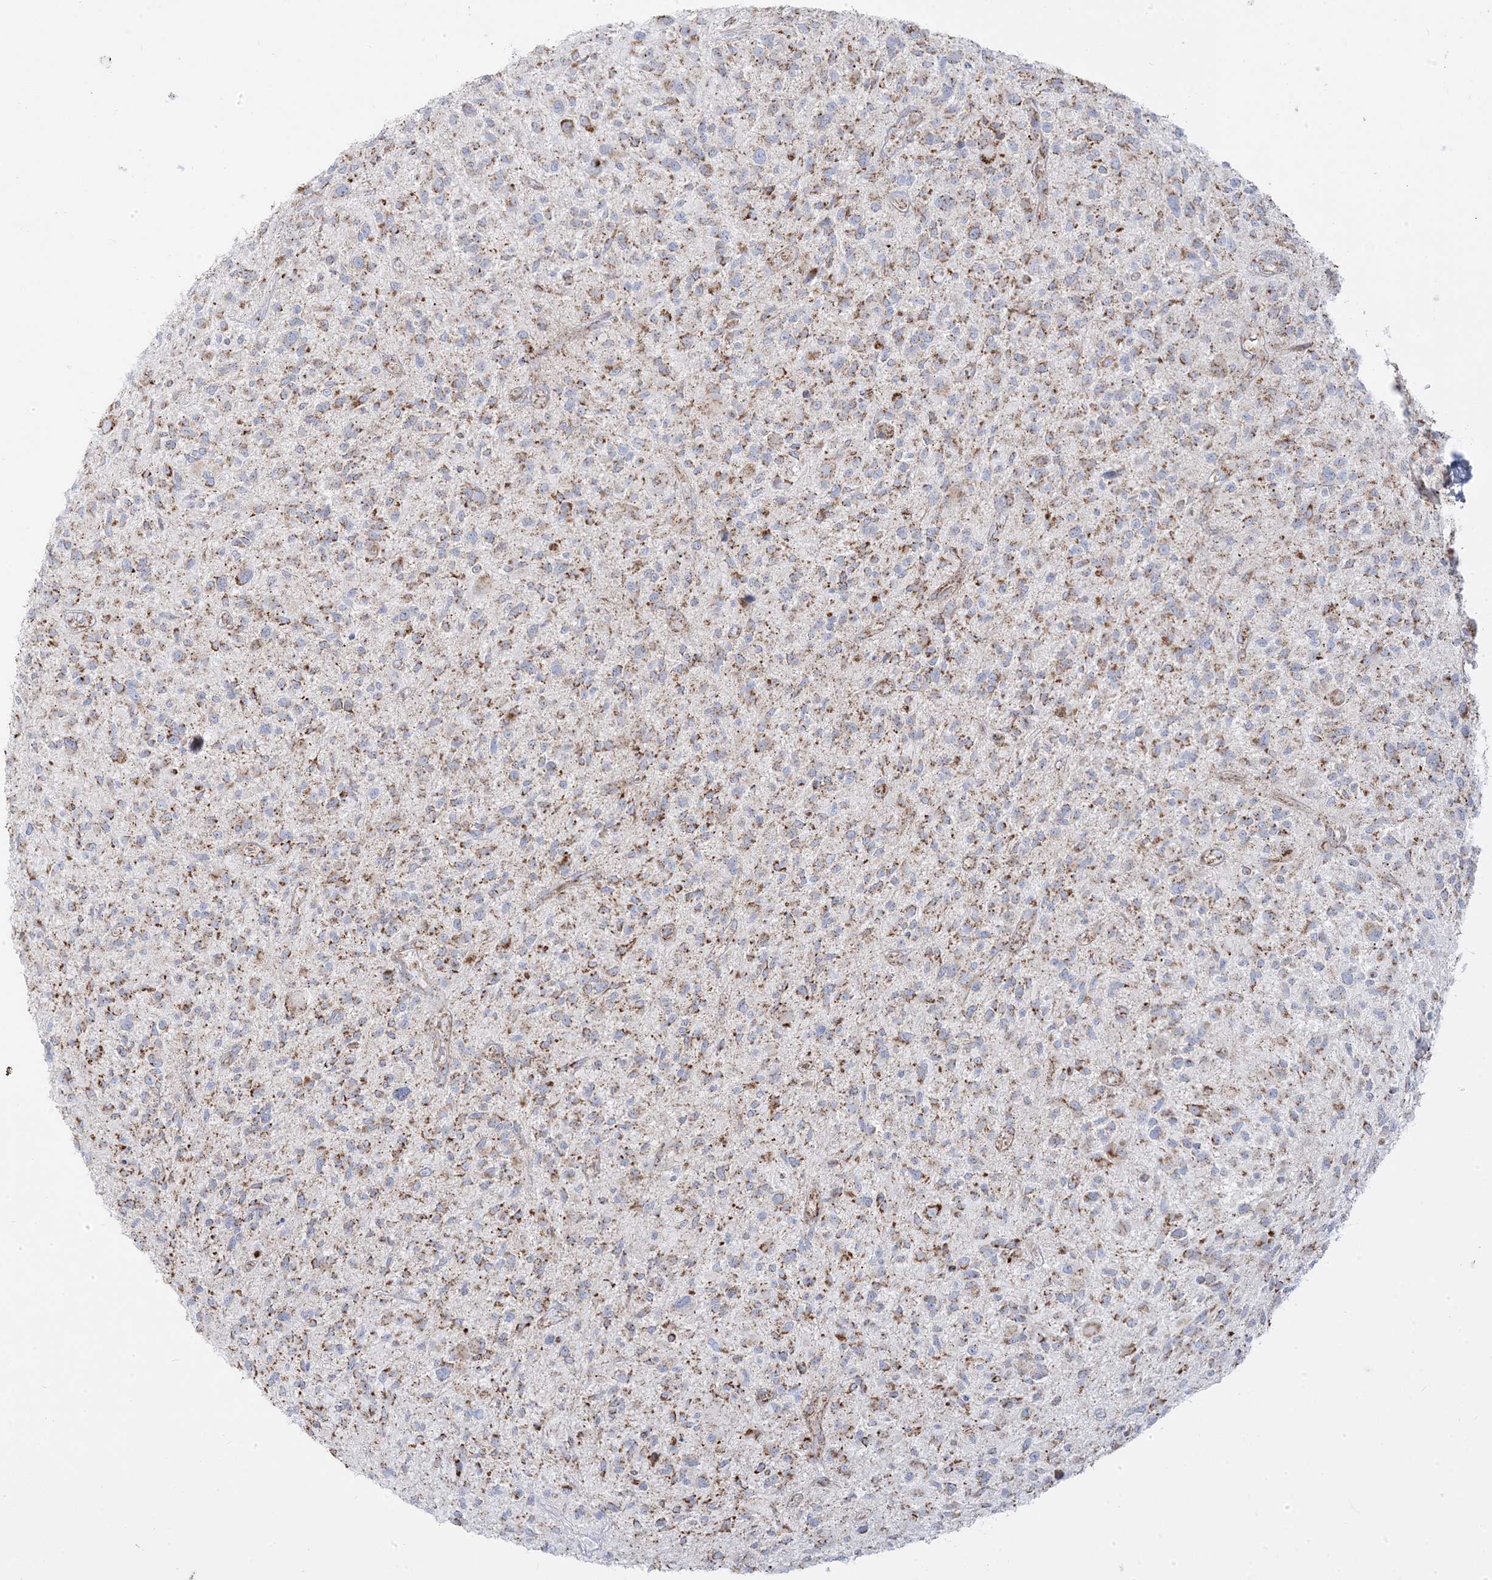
{"staining": {"intensity": "moderate", "quantity": ">75%", "location": "cytoplasmic/membranous"}, "tissue": "glioma", "cell_type": "Tumor cells", "image_type": "cancer", "snomed": [{"axis": "morphology", "description": "Glioma, malignant, High grade"}, {"axis": "topography", "description": "Brain"}], "caption": "Brown immunohistochemical staining in human malignant high-grade glioma shows moderate cytoplasmic/membranous staining in about >75% of tumor cells.", "gene": "PCCB", "patient": {"sex": "male", "age": 47}}